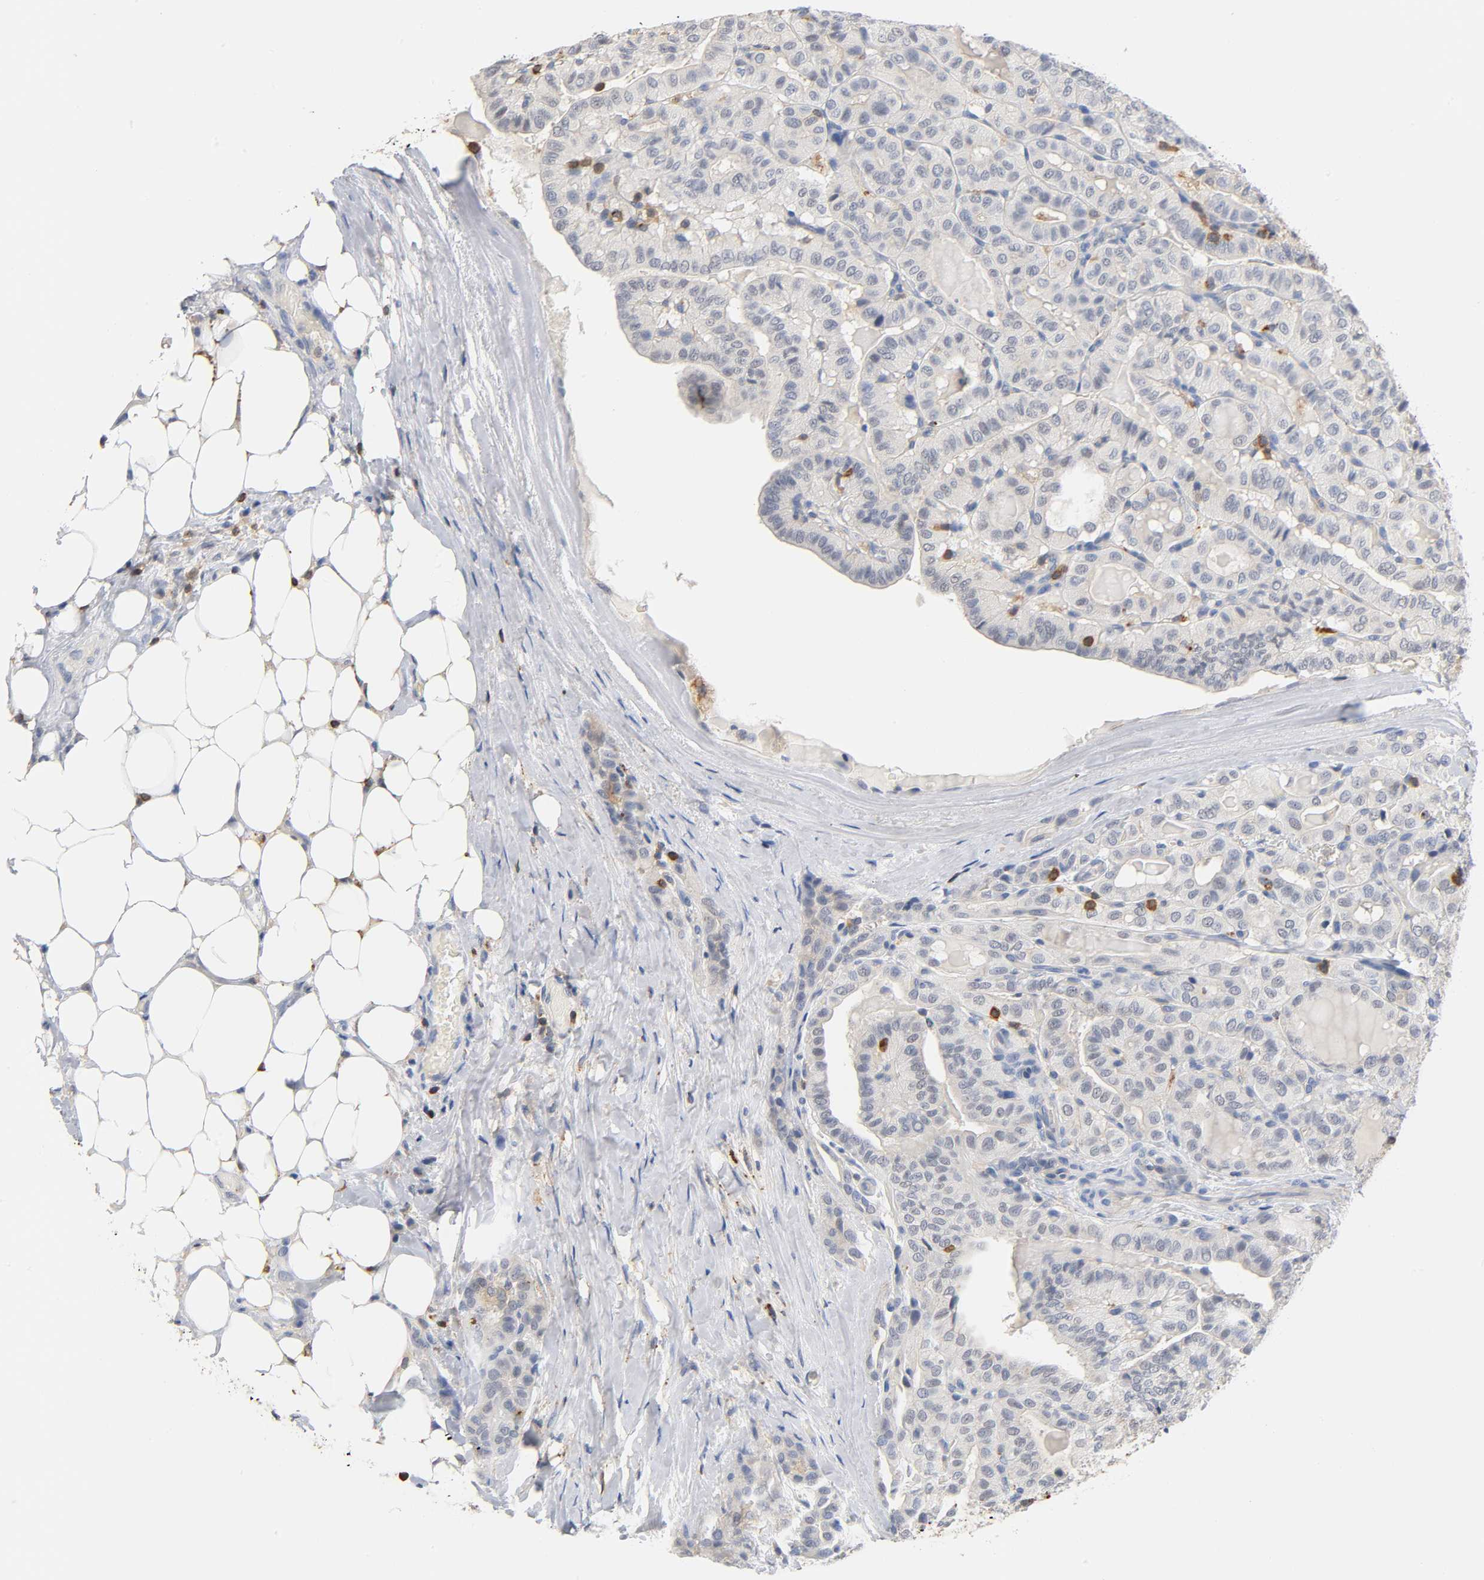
{"staining": {"intensity": "negative", "quantity": "none", "location": "none"}, "tissue": "thyroid cancer", "cell_type": "Tumor cells", "image_type": "cancer", "snomed": [{"axis": "morphology", "description": "Papillary adenocarcinoma, NOS"}, {"axis": "topography", "description": "Thyroid gland"}], "caption": "A photomicrograph of human thyroid cancer (papillary adenocarcinoma) is negative for staining in tumor cells.", "gene": "UCKL1", "patient": {"sex": "male", "age": 77}}